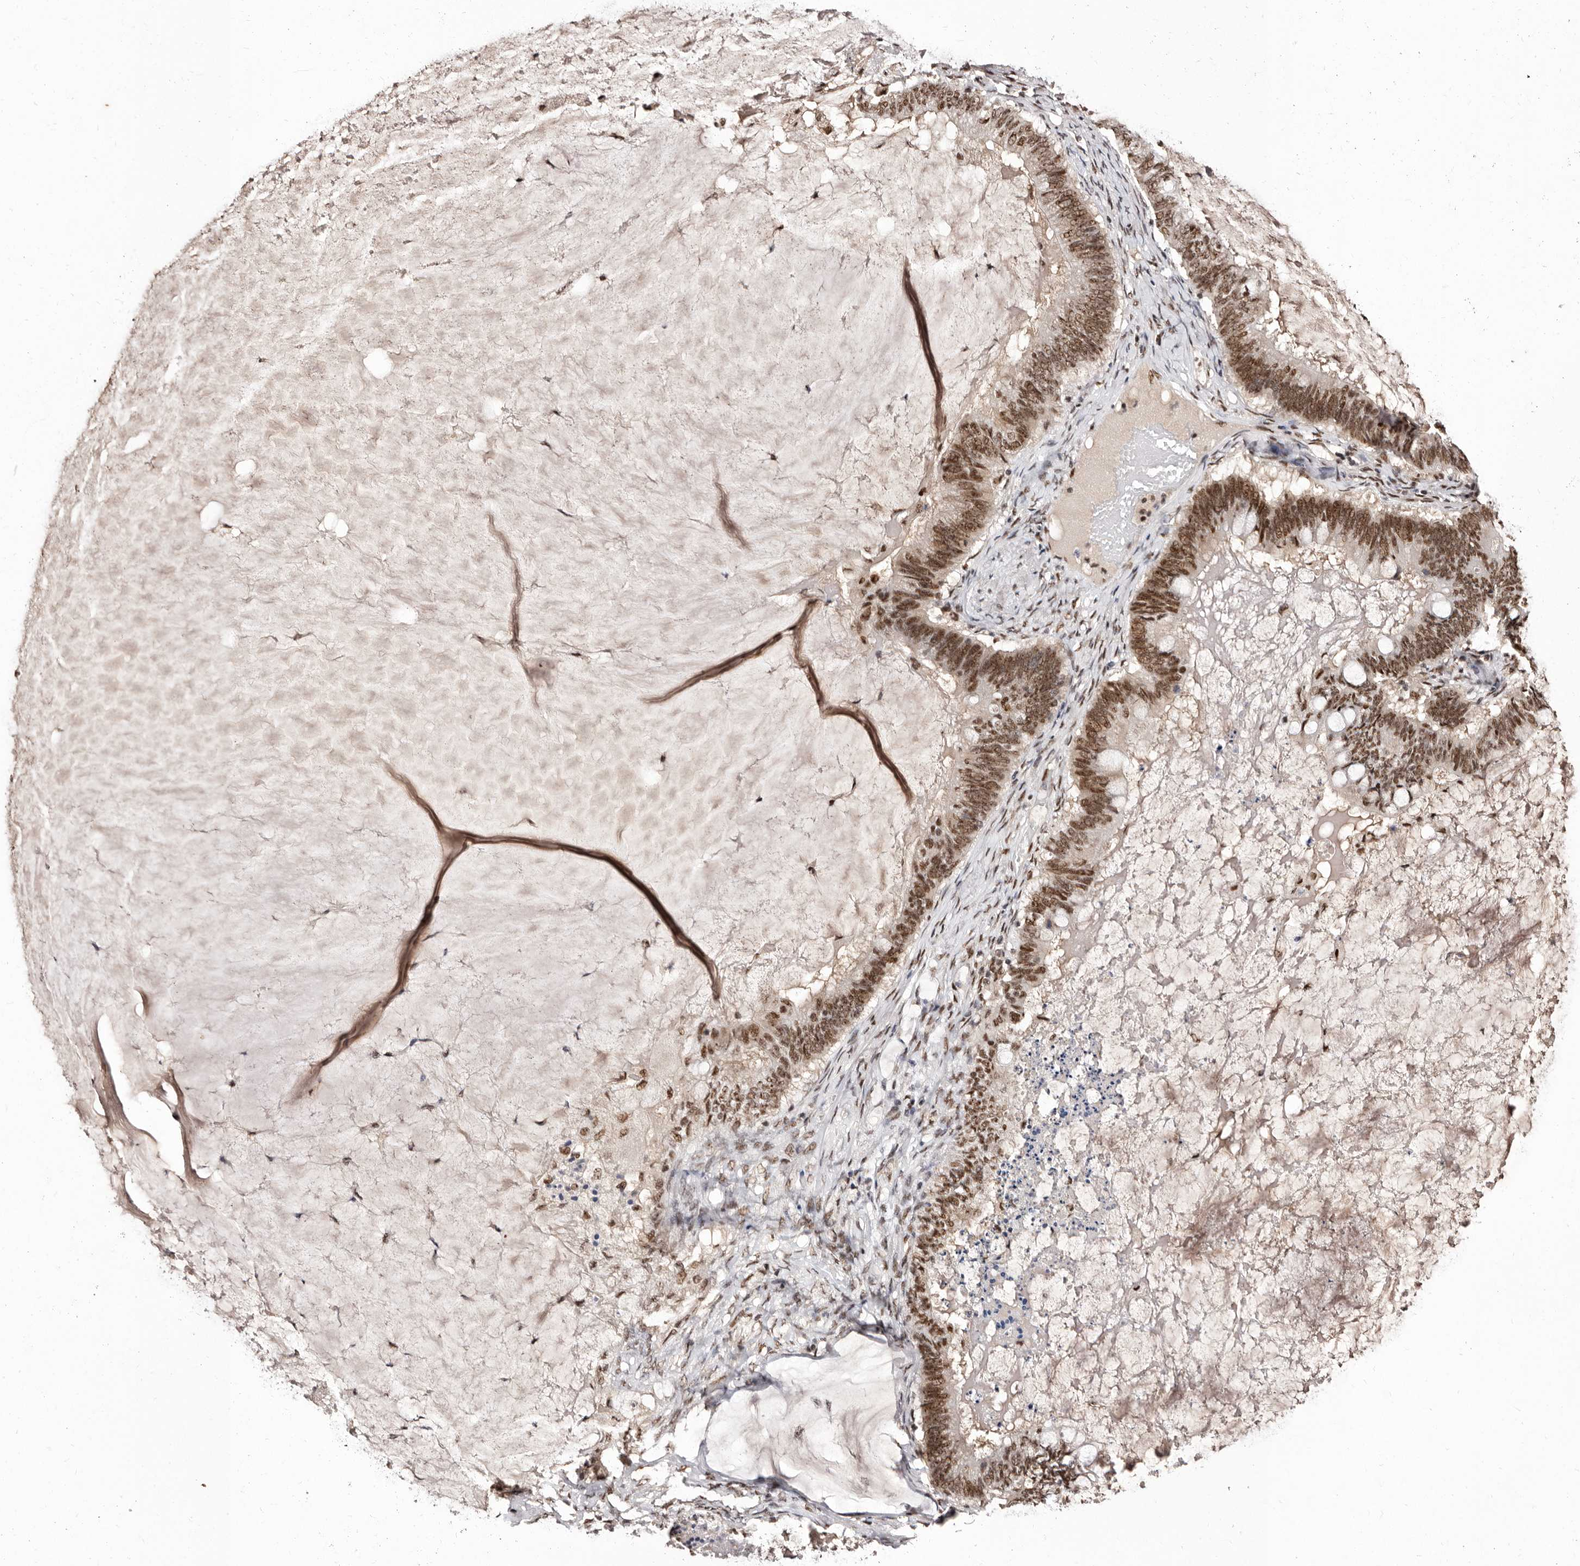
{"staining": {"intensity": "moderate", "quantity": ">75%", "location": "nuclear"}, "tissue": "ovarian cancer", "cell_type": "Tumor cells", "image_type": "cancer", "snomed": [{"axis": "morphology", "description": "Cystadenocarcinoma, mucinous, NOS"}, {"axis": "topography", "description": "Ovary"}], "caption": "IHC staining of ovarian mucinous cystadenocarcinoma, which reveals medium levels of moderate nuclear positivity in about >75% of tumor cells indicating moderate nuclear protein positivity. The staining was performed using DAB (3,3'-diaminobenzidine) (brown) for protein detection and nuclei were counterstained in hematoxylin (blue).", "gene": "ANAPC11", "patient": {"sex": "female", "age": 61}}